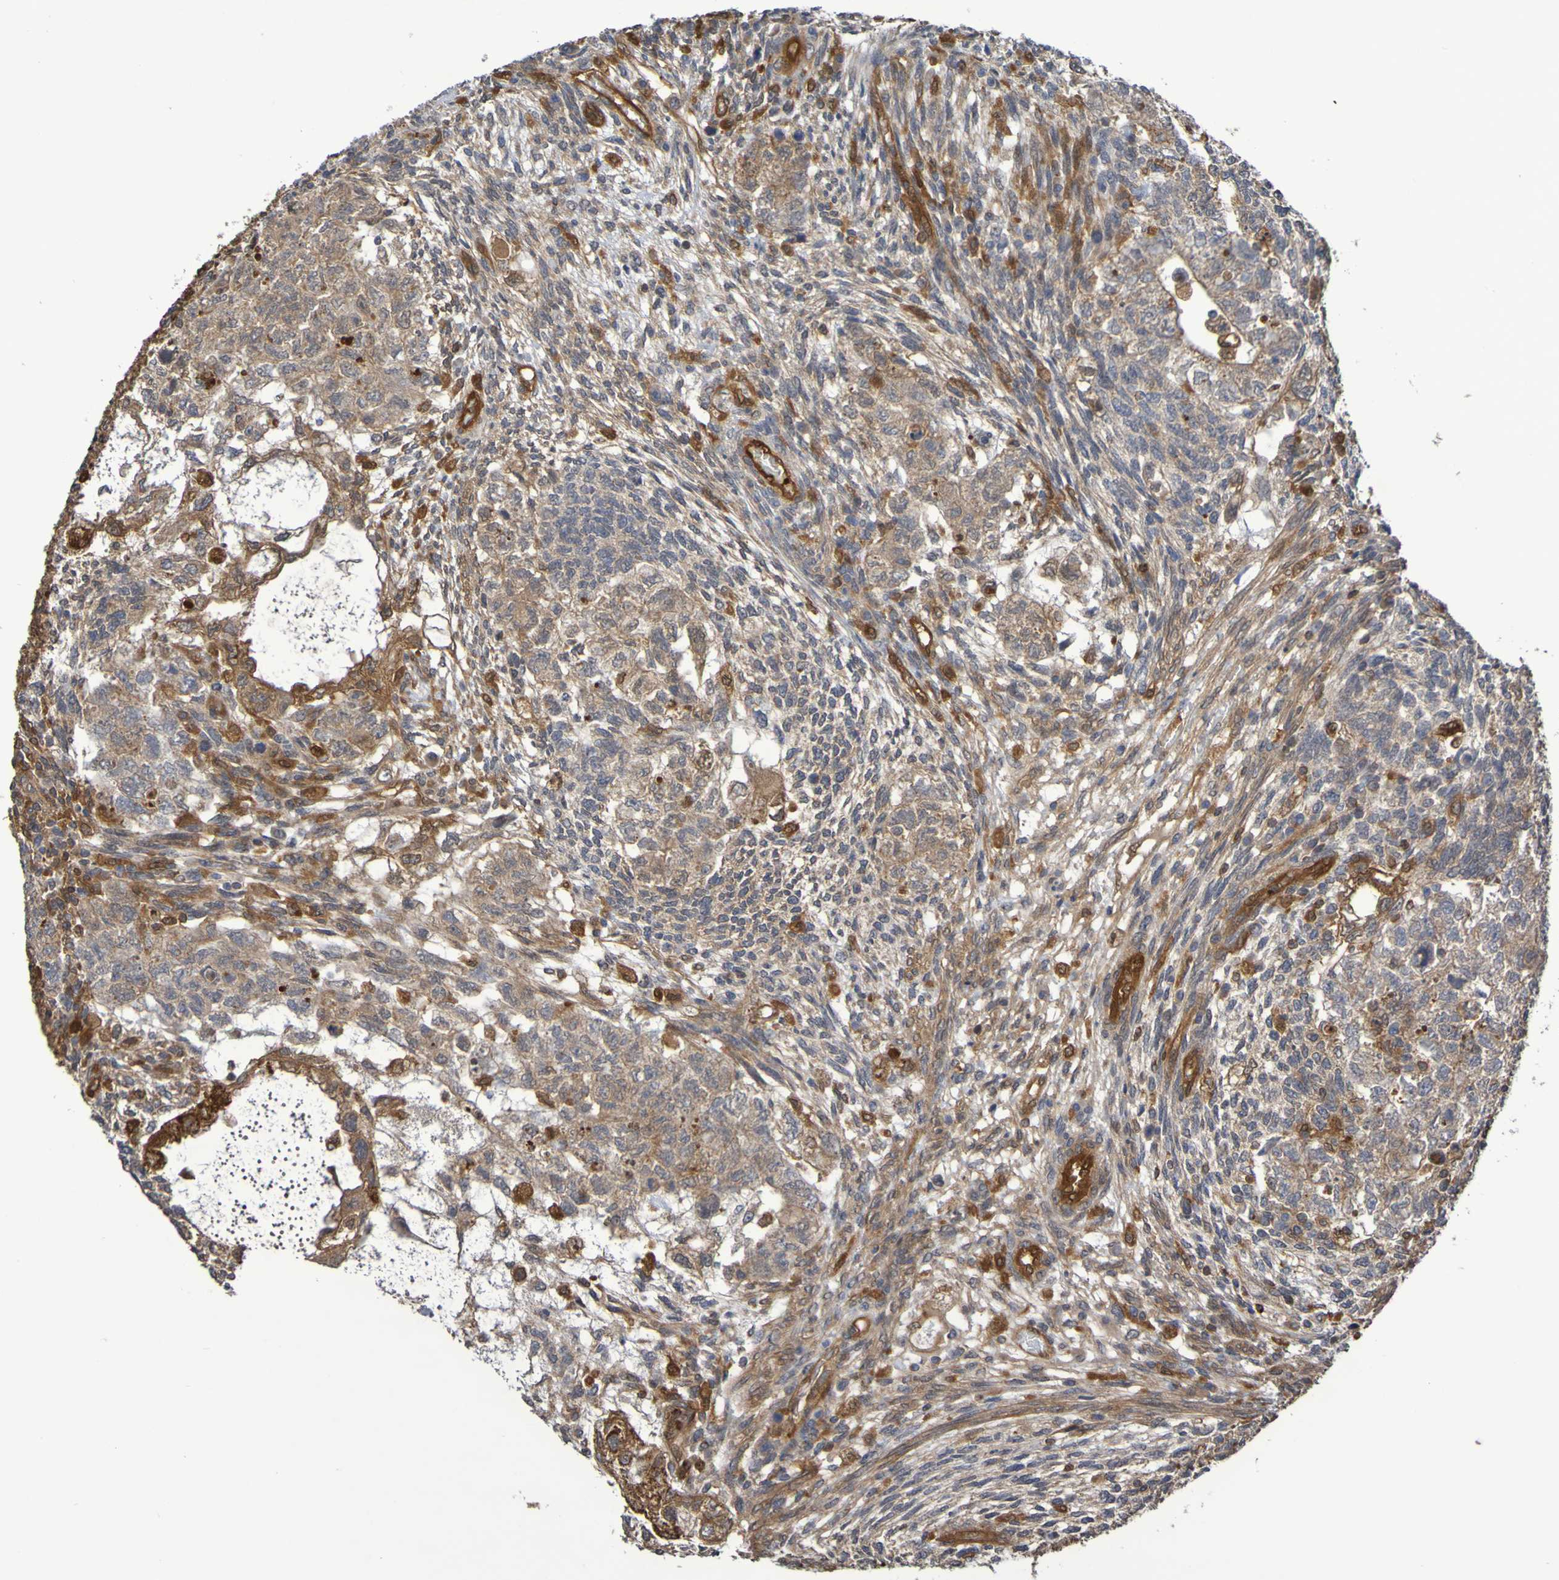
{"staining": {"intensity": "moderate", "quantity": ">75%", "location": "cytoplasmic/membranous"}, "tissue": "testis cancer", "cell_type": "Tumor cells", "image_type": "cancer", "snomed": [{"axis": "morphology", "description": "Normal tissue, NOS"}, {"axis": "morphology", "description": "Carcinoma, Embryonal, NOS"}, {"axis": "topography", "description": "Testis"}], "caption": "High-magnification brightfield microscopy of testis embryonal carcinoma stained with DAB (3,3'-diaminobenzidine) (brown) and counterstained with hematoxylin (blue). tumor cells exhibit moderate cytoplasmic/membranous positivity is identified in about>75% of cells.", "gene": "SERPINB6", "patient": {"sex": "male", "age": 36}}